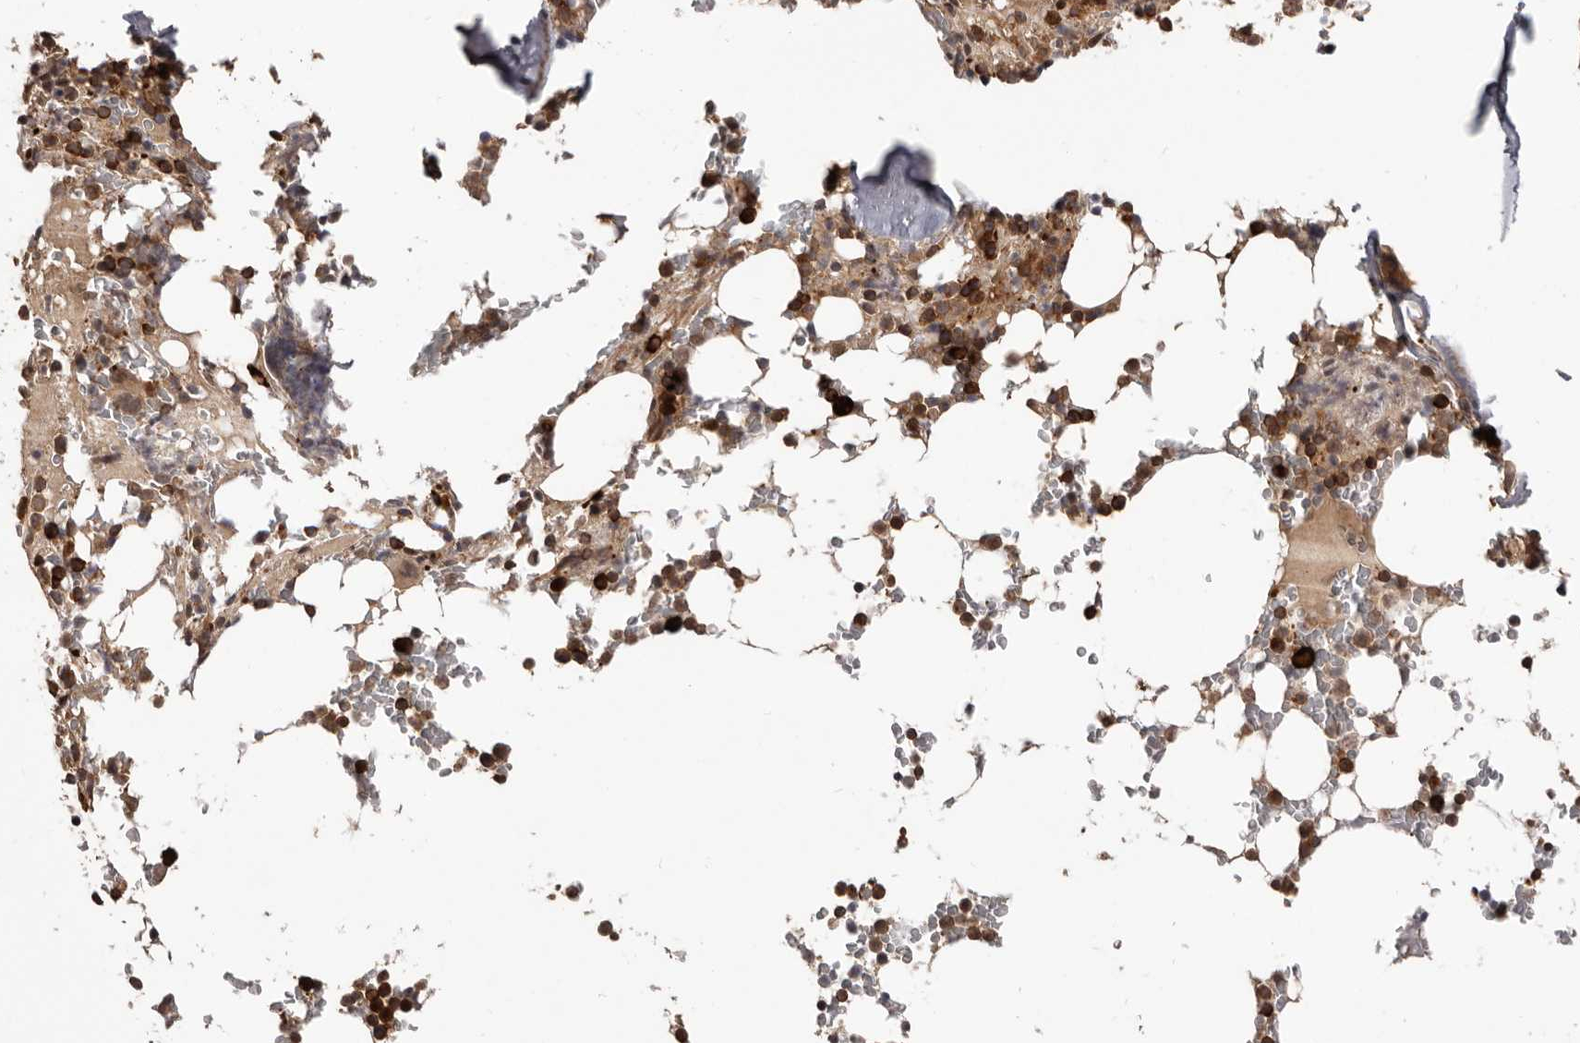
{"staining": {"intensity": "strong", "quantity": ">75%", "location": "cytoplasmic/membranous"}, "tissue": "bone marrow", "cell_type": "Hematopoietic cells", "image_type": "normal", "snomed": [{"axis": "morphology", "description": "Normal tissue, NOS"}, {"axis": "topography", "description": "Bone marrow"}], "caption": "Immunohistochemical staining of benign human bone marrow shows >75% levels of strong cytoplasmic/membranous protein positivity in approximately >75% of hematopoietic cells.", "gene": "HBS1L", "patient": {"sex": "male", "age": 58}}